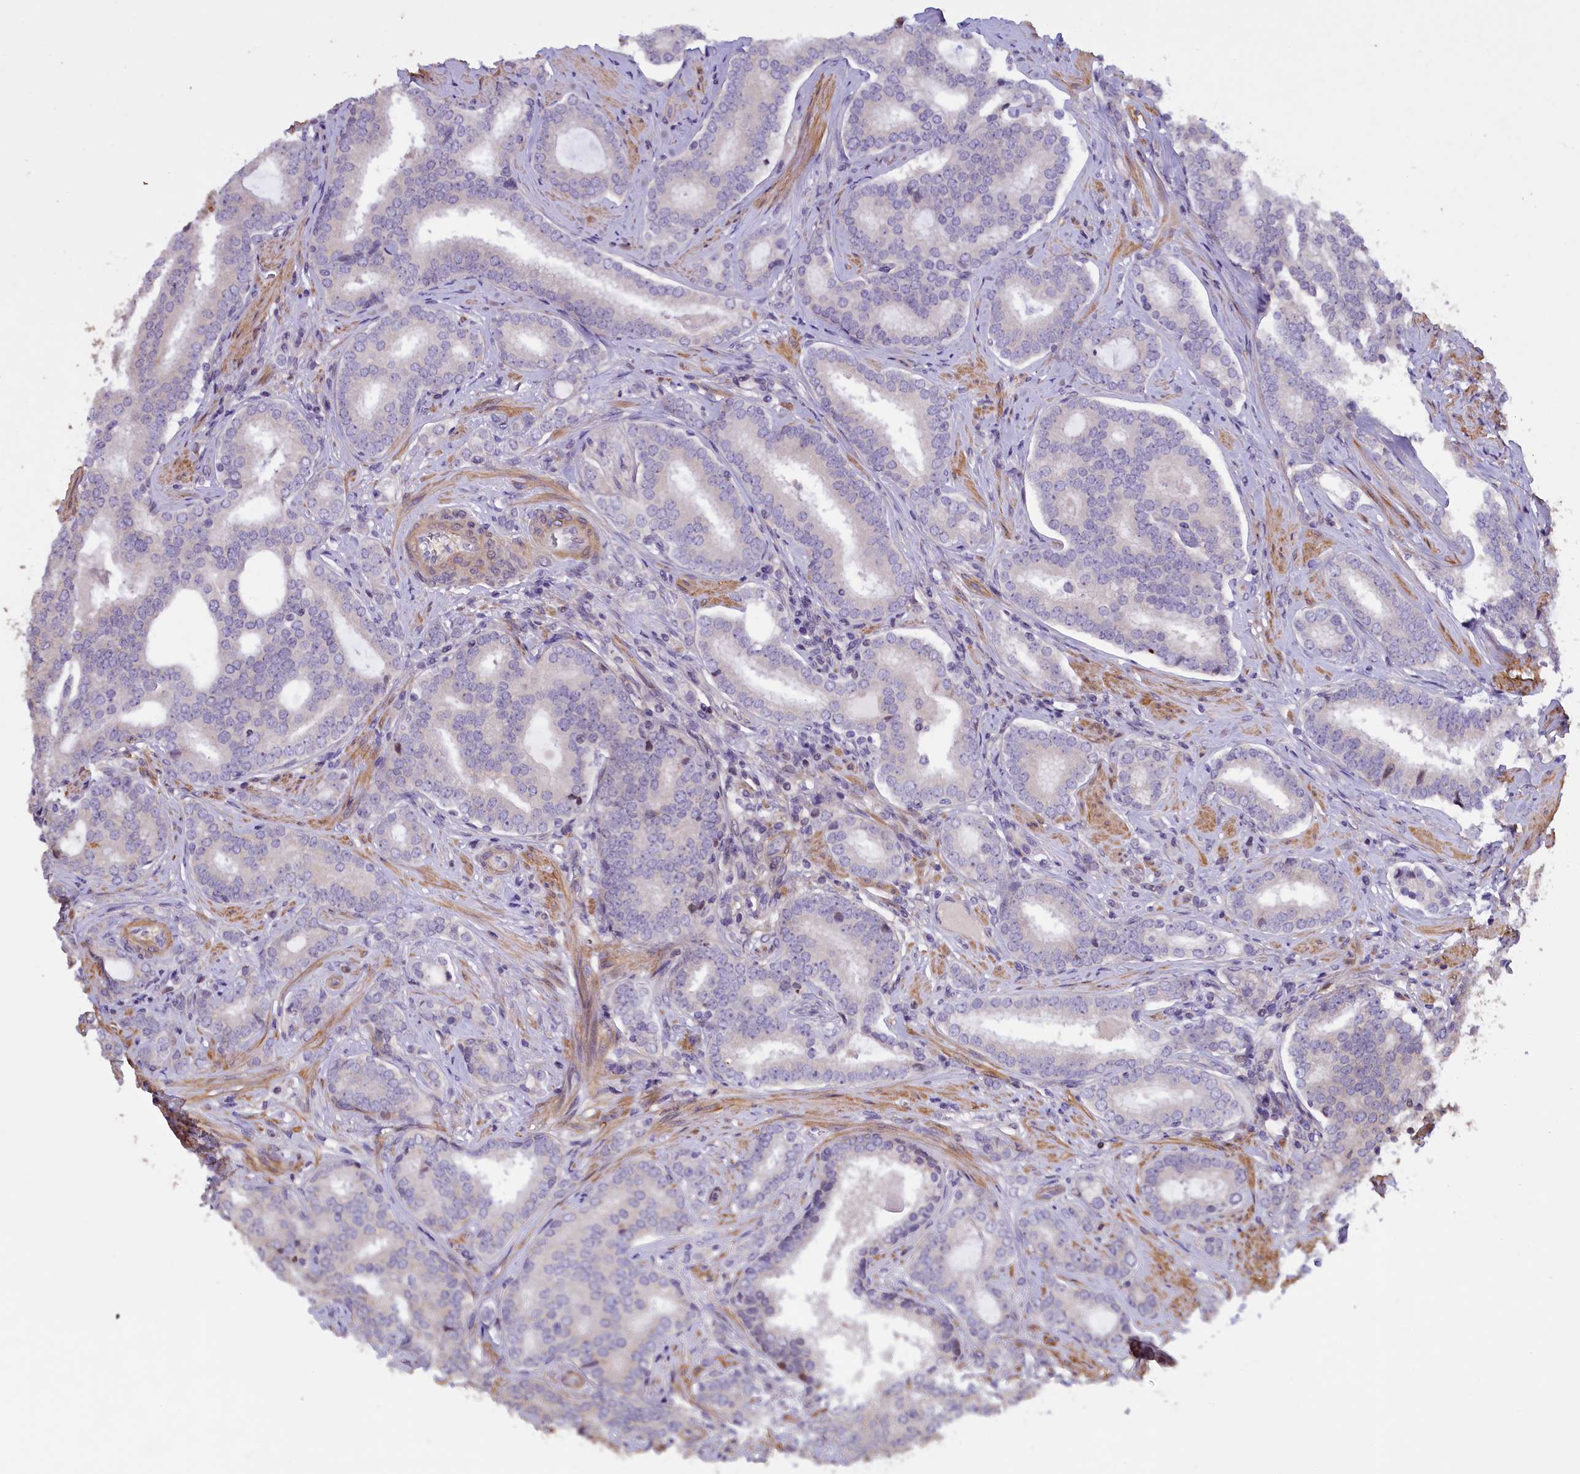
{"staining": {"intensity": "negative", "quantity": "none", "location": "none"}, "tissue": "prostate cancer", "cell_type": "Tumor cells", "image_type": "cancer", "snomed": [{"axis": "morphology", "description": "Adenocarcinoma, High grade"}, {"axis": "topography", "description": "Prostate"}], "caption": "Immunohistochemistry histopathology image of prostate cancer (high-grade adenocarcinoma) stained for a protein (brown), which displays no expression in tumor cells.", "gene": "MAN2C1", "patient": {"sex": "male", "age": 63}}